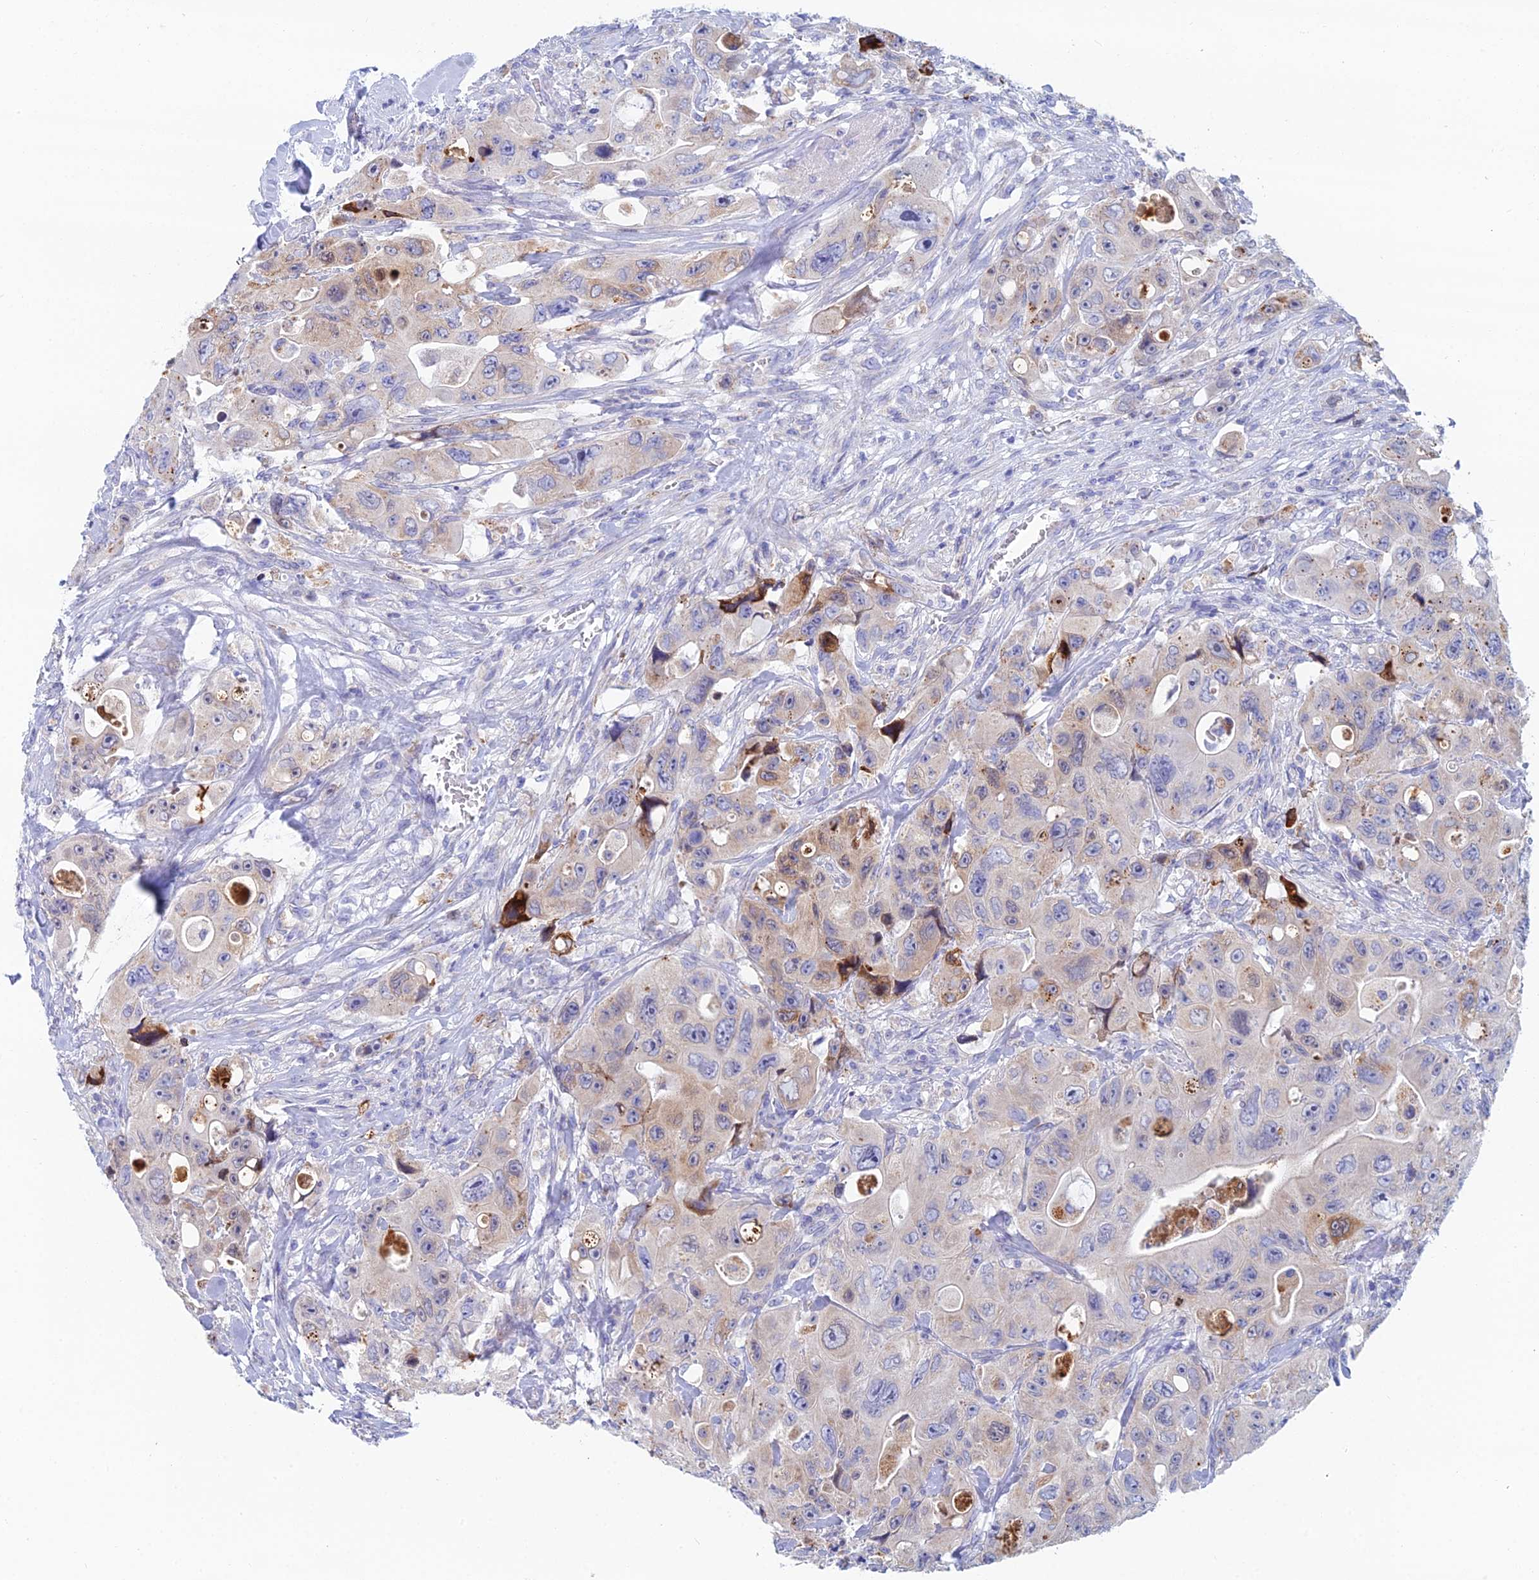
{"staining": {"intensity": "moderate", "quantity": "<25%", "location": "cytoplasmic/membranous"}, "tissue": "colorectal cancer", "cell_type": "Tumor cells", "image_type": "cancer", "snomed": [{"axis": "morphology", "description": "Adenocarcinoma, NOS"}, {"axis": "topography", "description": "Colon"}], "caption": "Colorectal adenocarcinoma stained with DAB immunohistochemistry displays low levels of moderate cytoplasmic/membranous expression in approximately <25% of tumor cells.", "gene": "CFAP210", "patient": {"sex": "female", "age": 46}}